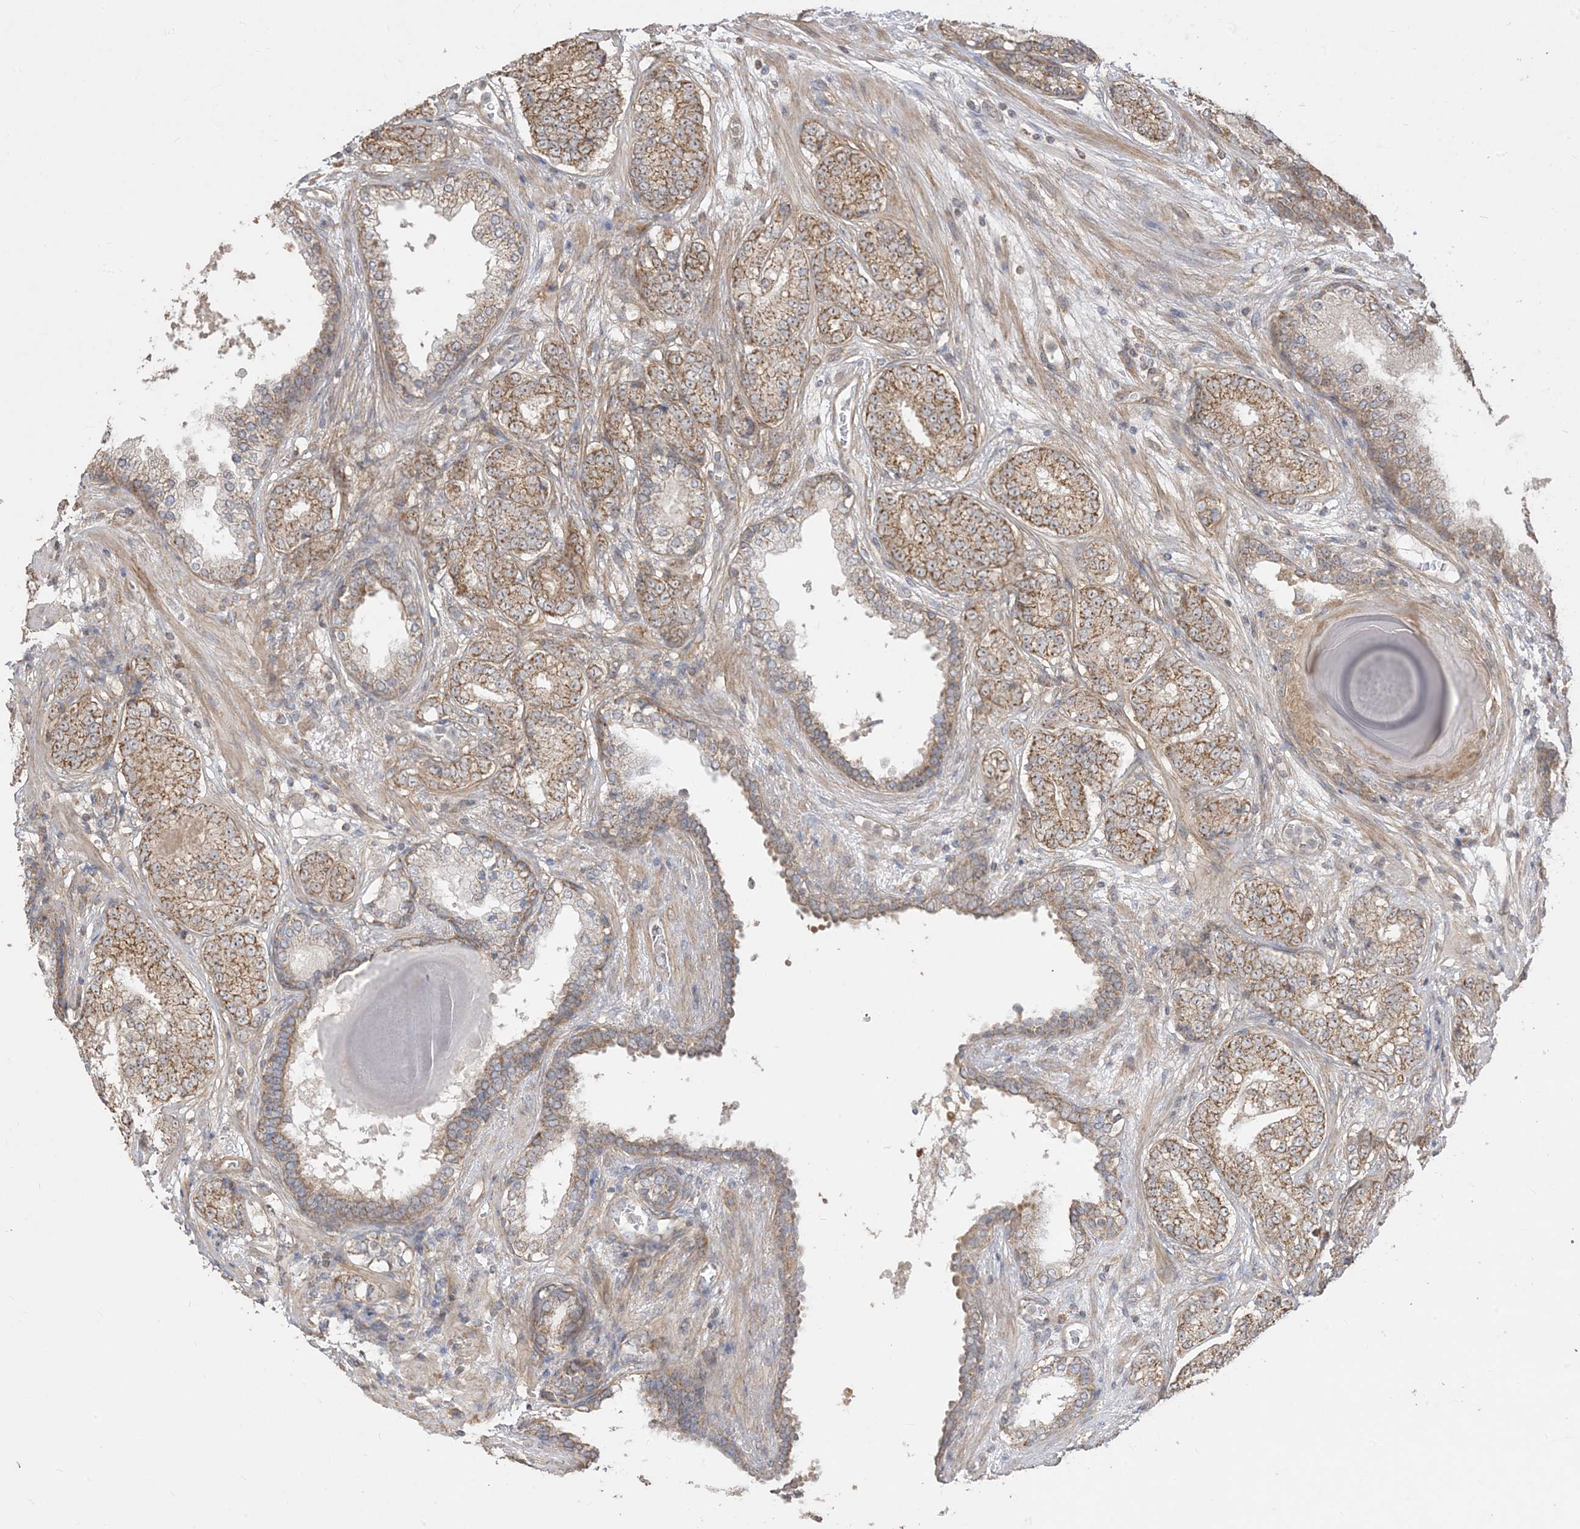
{"staining": {"intensity": "strong", "quantity": ">75%", "location": "cytoplasmic/membranous"}, "tissue": "prostate cancer", "cell_type": "Tumor cells", "image_type": "cancer", "snomed": [{"axis": "morphology", "description": "Adenocarcinoma, High grade"}, {"axis": "topography", "description": "Prostate"}], "caption": "Protein staining displays strong cytoplasmic/membranous staining in approximately >75% of tumor cells in prostate adenocarcinoma (high-grade).", "gene": "SIRT3", "patient": {"sex": "male", "age": 61}}